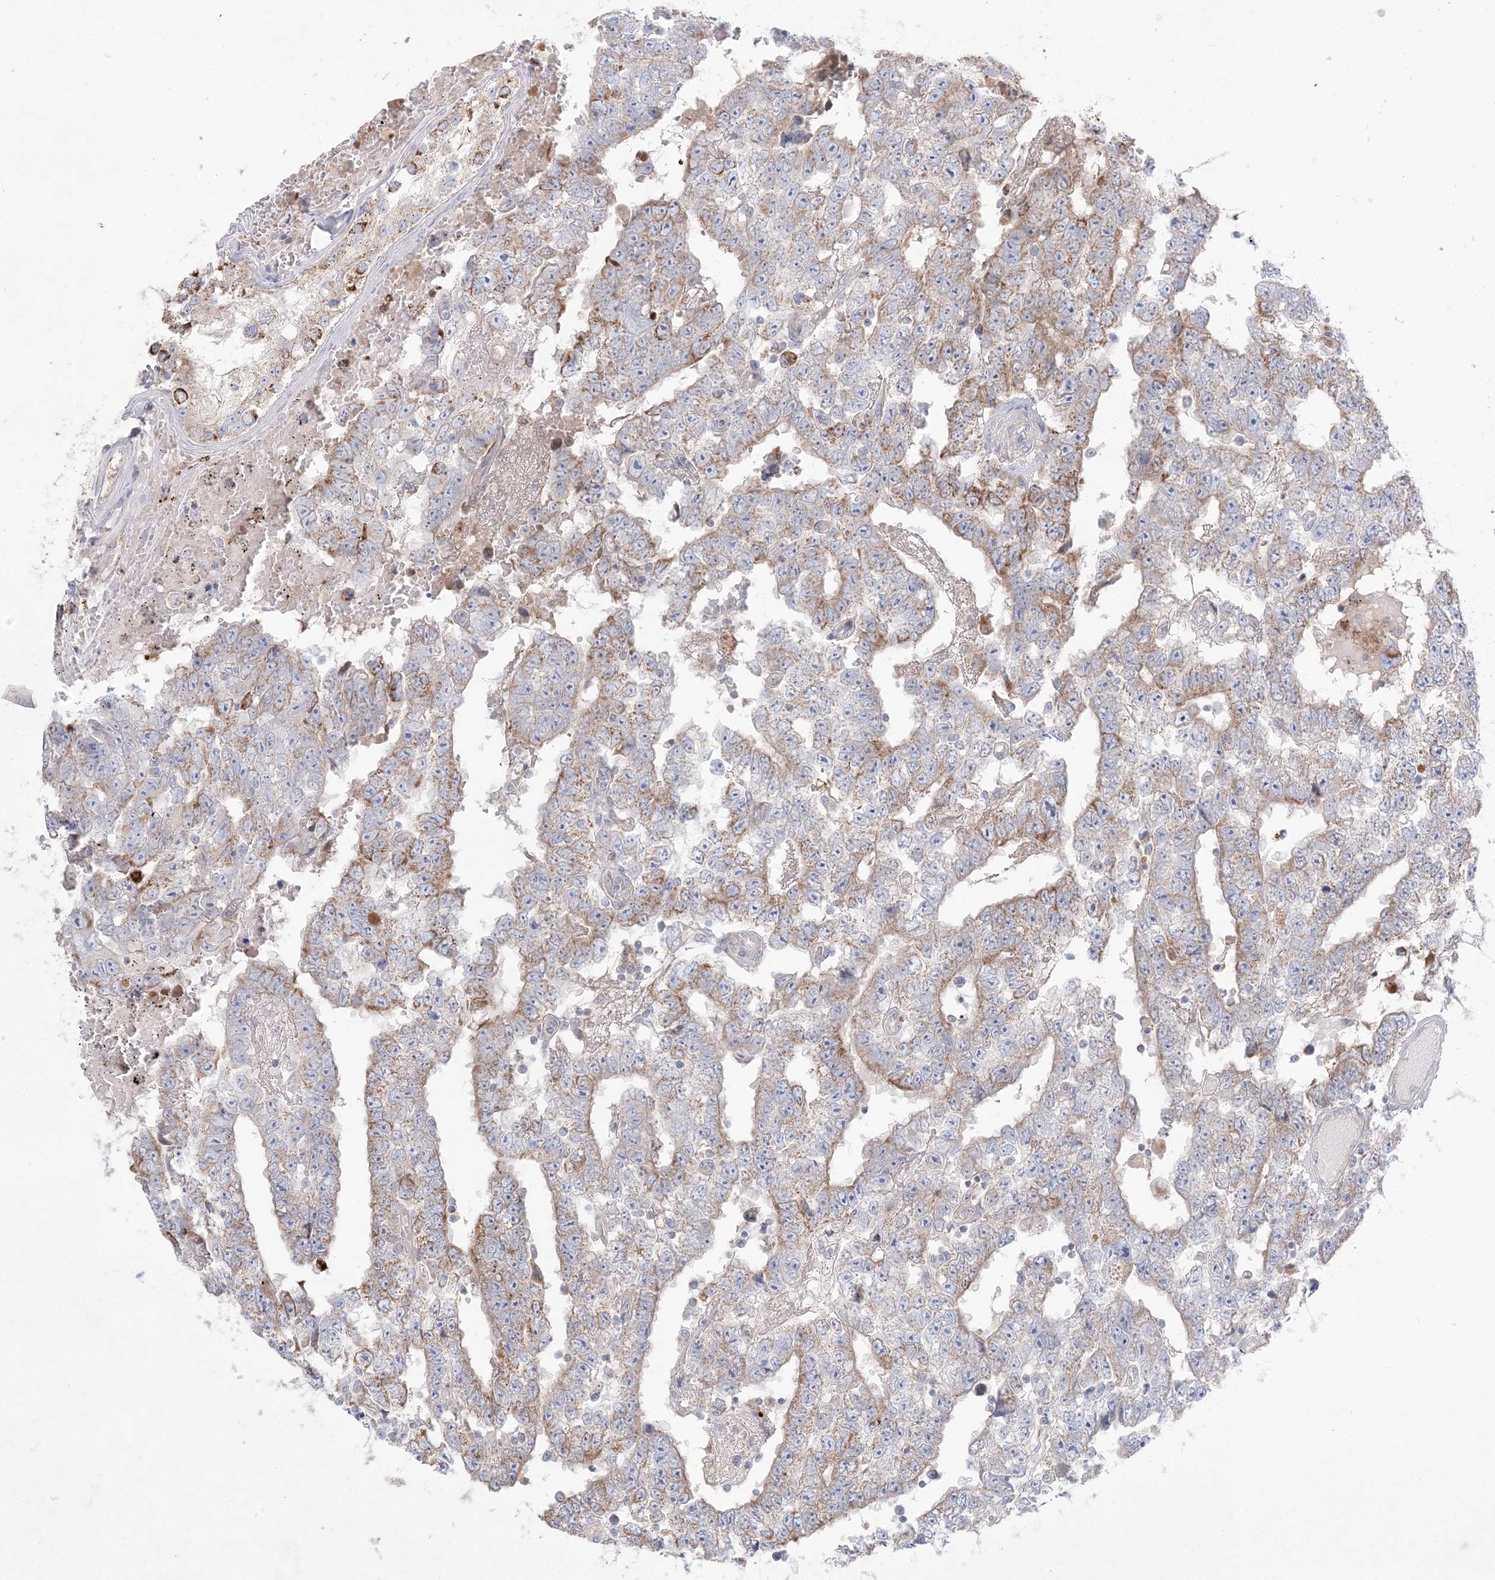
{"staining": {"intensity": "moderate", "quantity": "25%-75%", "location": "cytoplasmic/membranous"}, "tissue": "testis cancer", "cell_type": "Tumor cells", "image_type": "cancer", "snomed": [{"axis": "morphology", "description": "Carcinoma, Embryonal, NOS"}, {"axis": "topography", "description": "Testis"}], "caption": "Immunohistochemical staining of embryonal carcinoma (testis) reveals medium levels of moderate cytoplasmic/membranous positivity in about 25%-75% of tumor cells.", "gene": "KCTD6", "patient": {"sex": "male", "age": 25}}